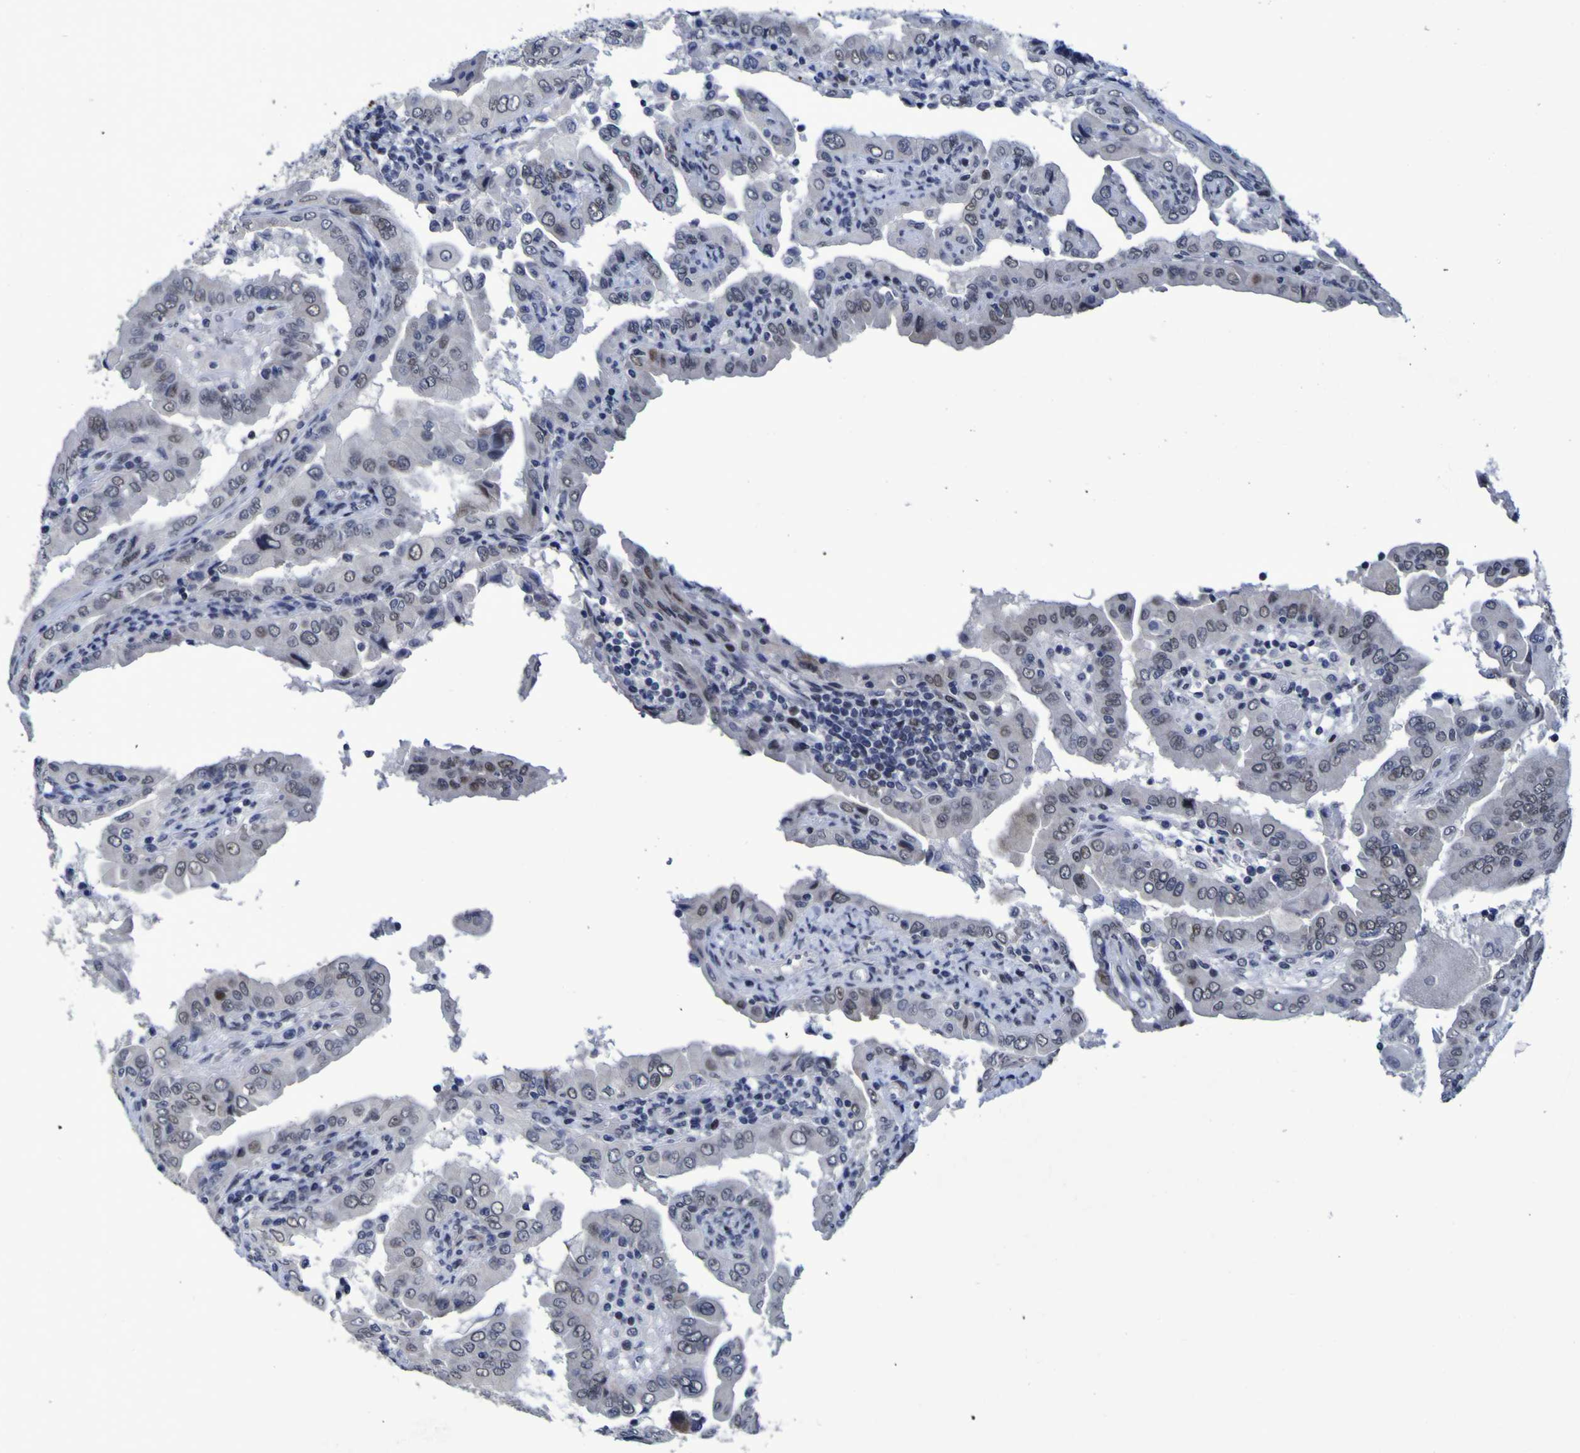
{"staining": {"intensity": "weak", "quantity": "25%-75%", "location": "nuclear"}, "tissue": "thyroid cancer", "cell_type": "Tumor cells", "image_type": "cancer", "snomed": [{"axis": "morphology", "description": "Papillary adenocarcinoma, NOS"}, {"axis": "topography", "description": "Thyroid gland"}], "caption": "Immunohistochemical staining of thyroid papillary adenocarcinoma exhibits weak nuclear protein positivity in approximately 25%-75% of tumor cells. (Brightfield microscopy of DAB IHC at high magnification).", "gene": "MBD3", "patient": {"sex": "male", "age": 33}}